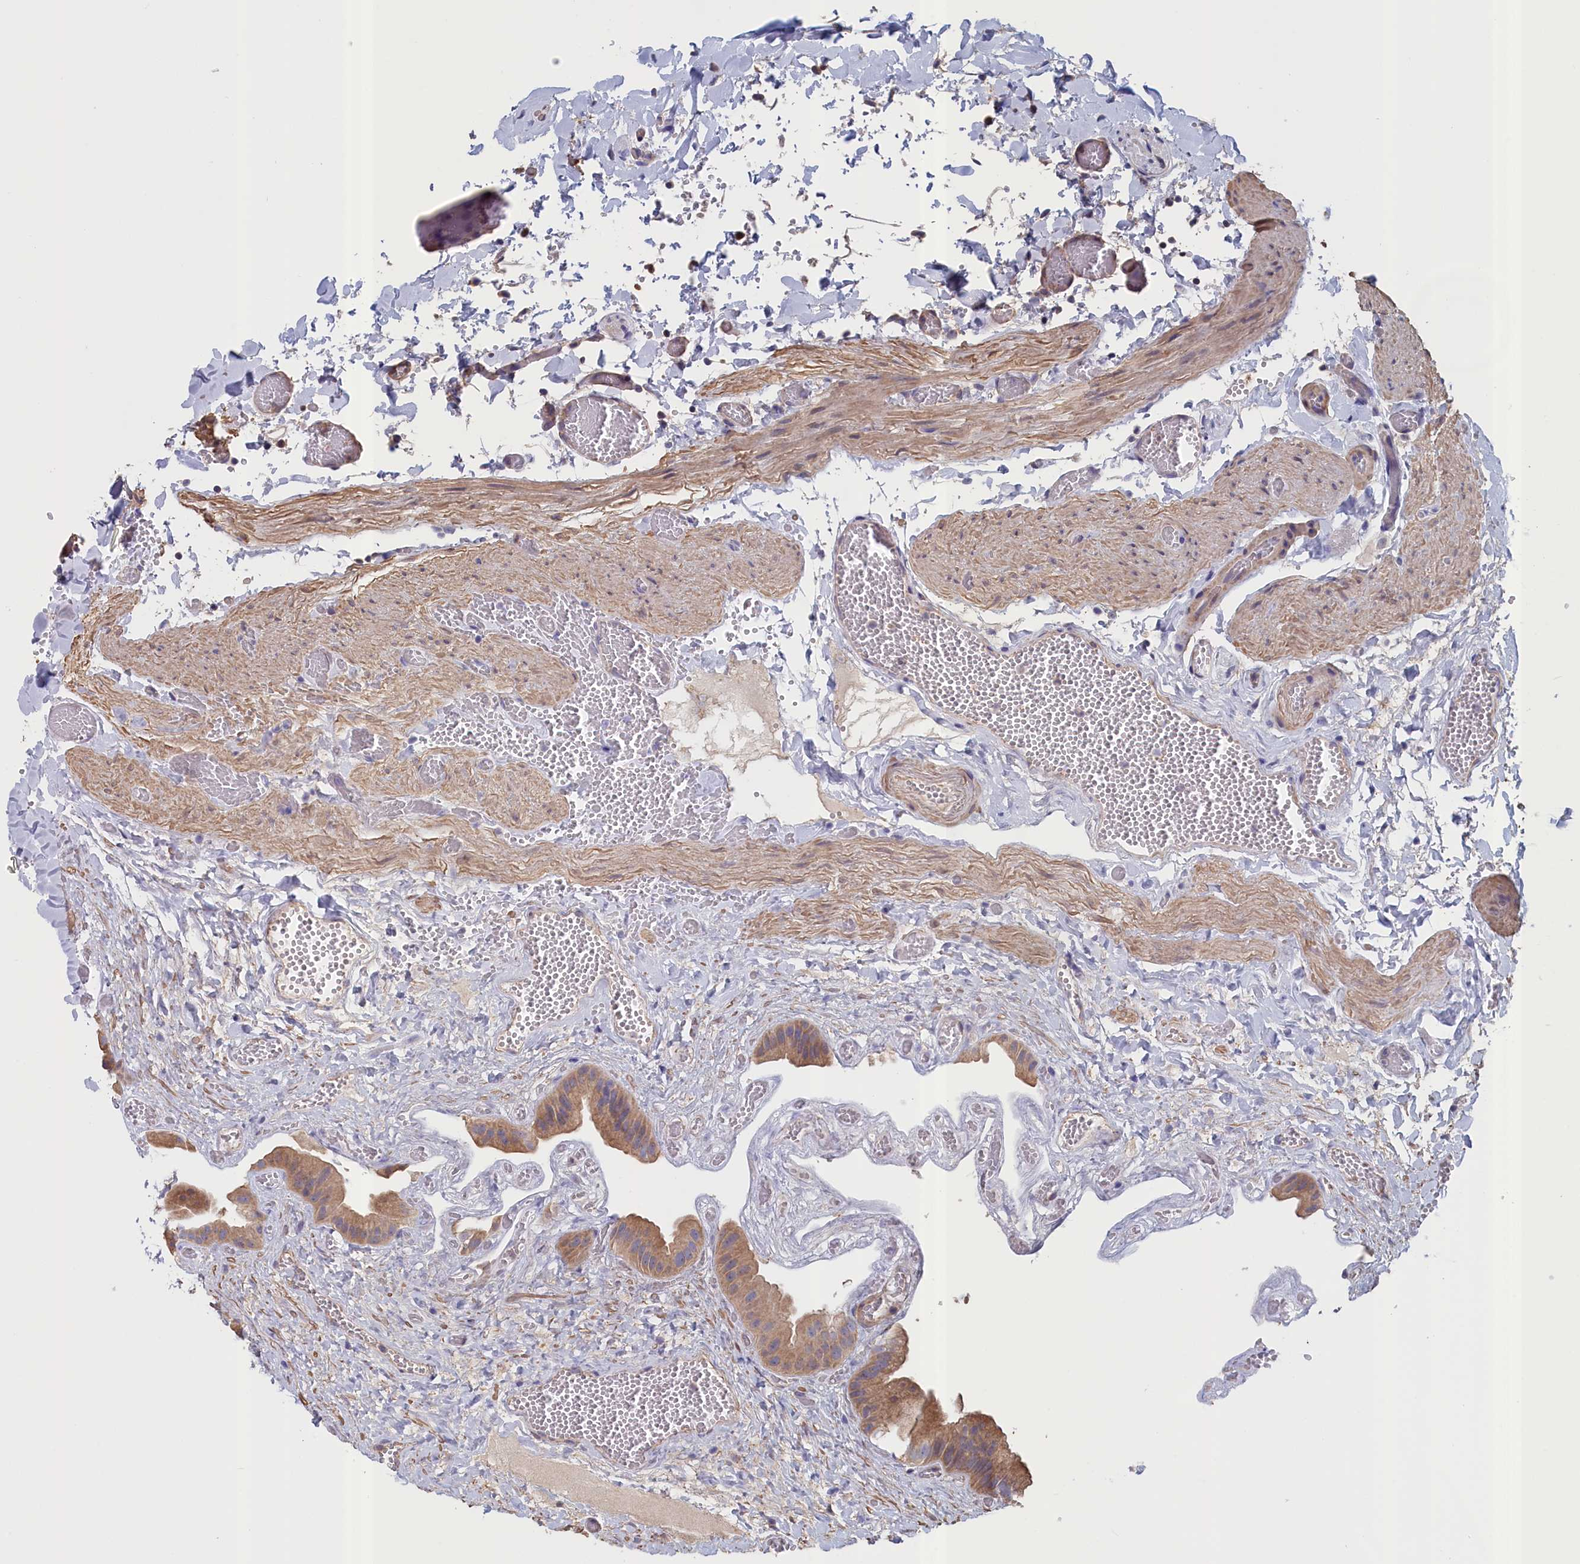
{"staining": {"intensity": "moderate", "quantity": ">75%", "location": "cytoplasmic/membranous"}, "tissue": "gallbladder", "cell_type": "Glandular cells", "image_type": "normal", "snomed": [{"axis": "morphology", "description": "Normal tissue, NOS"}, {"axis": "topography", "description": "Gallbladder"}], "caption": "A histopathology image of gallbladder stained for a protein reveals moderate cytoplasmic/membranous brown staining in glandular cells. Using DAB (3,3'-diaminobenzidine) (brown) and hematoxylin (blue) stains, captured at high magnification using brightfield microscopy.", "gene": "ANKRD2", "patient": {"sex": "female", "age": 64}}